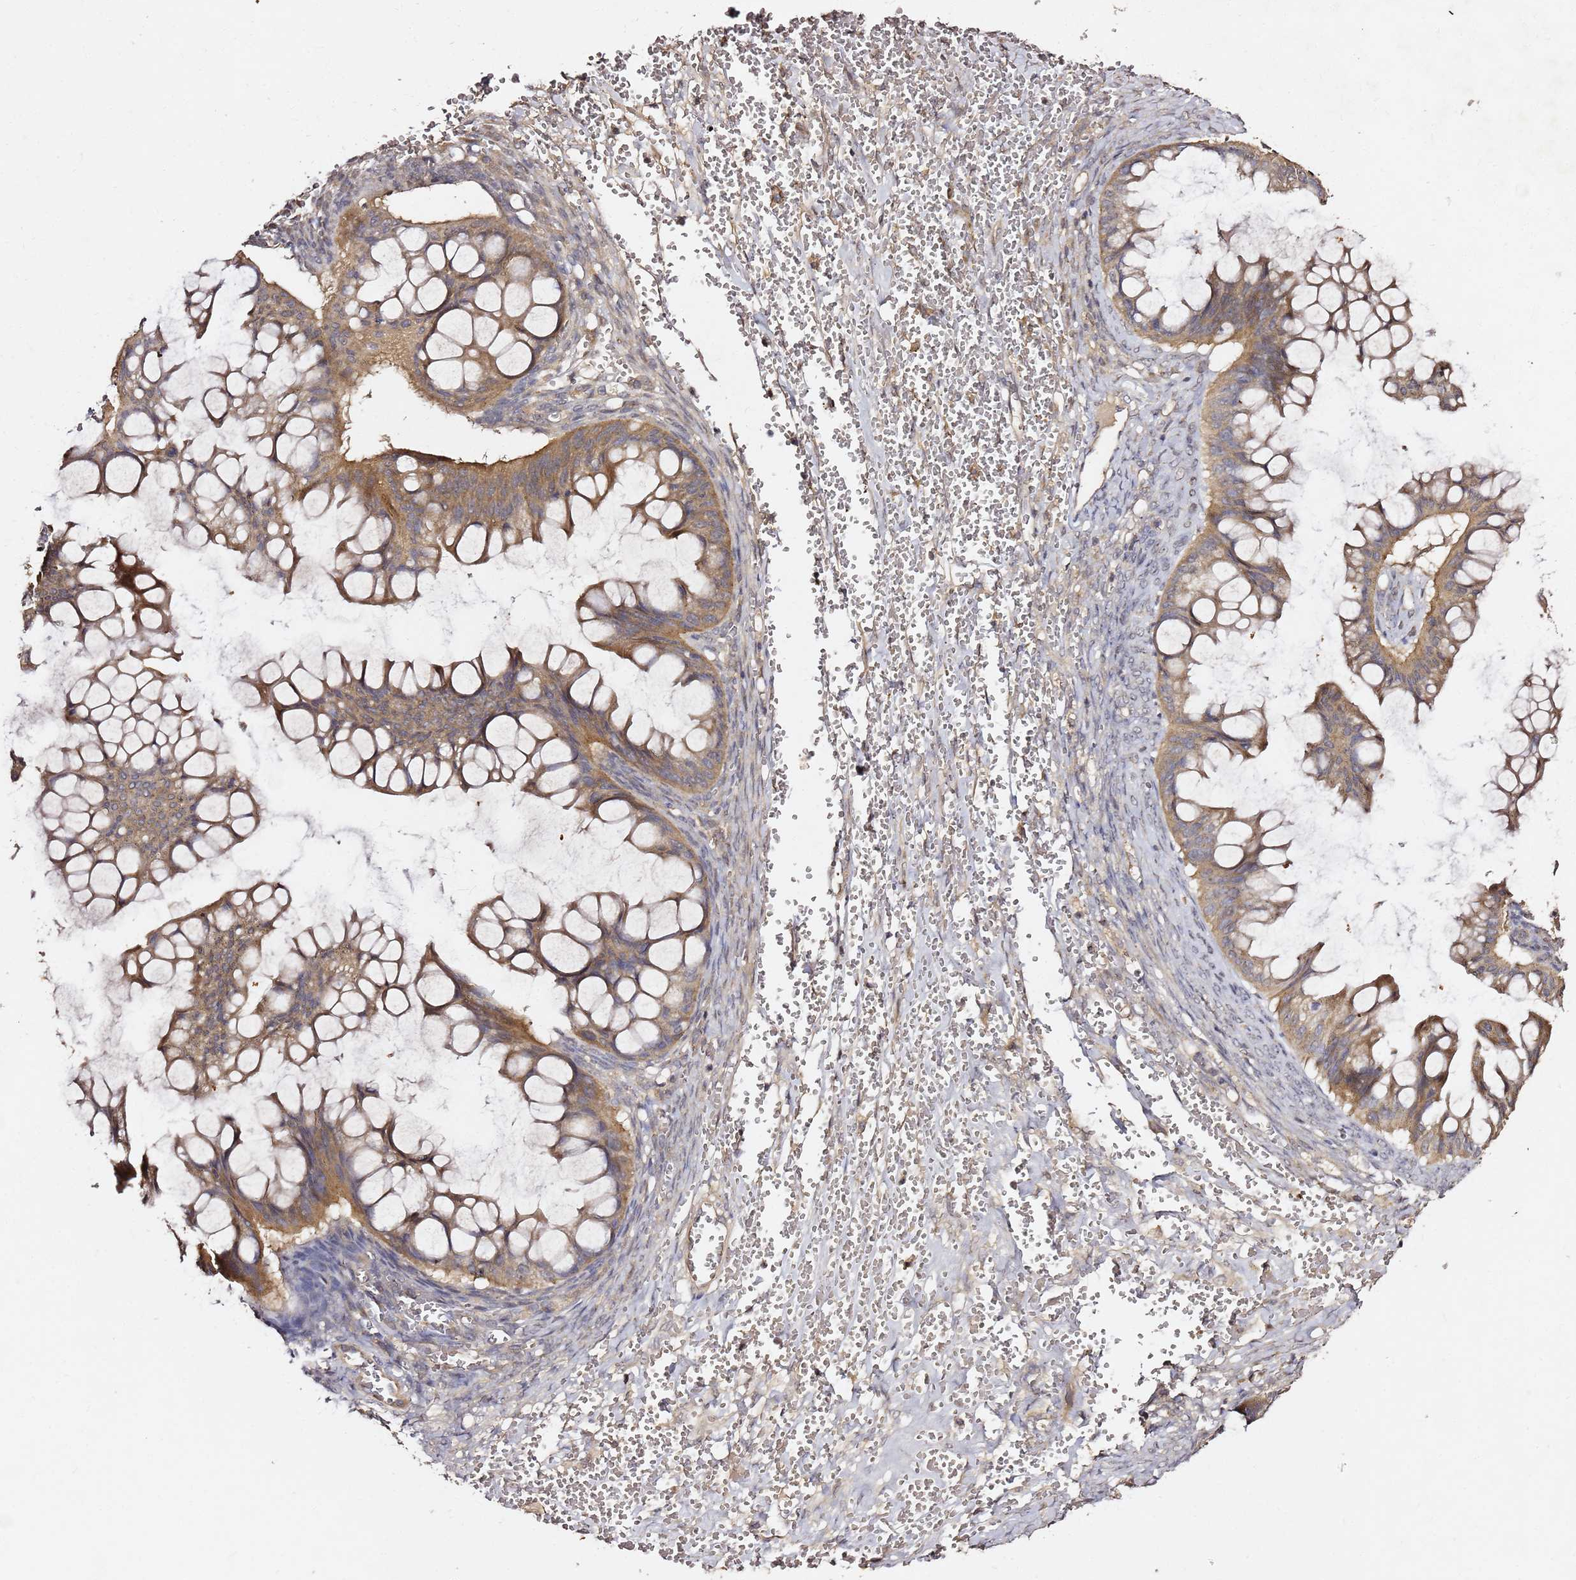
{"staining": {"intensity": "moderate", "quantity": ">75%", "location": "cytoplasmic/membranous"}, "tissue": "ovarian cancer", "cell_type": "Tumor cells", "image_type": "cancer", "snomed": [{"axis": "morphology", "description": "Cystadenocarcinoma, mucinous, NOS"}, {"axis": "topography", "description": "Ovary"}], "caption": "Immunohistochemical staining of human ovarian cancer (mucinous cystadenocarcinoma) displays medium levels of moderate cytoplasmic/membranous positivity in about >75% of tumor cells.", "gene": "C6orf136", "patient": {"sex": "female", "age": 73}}